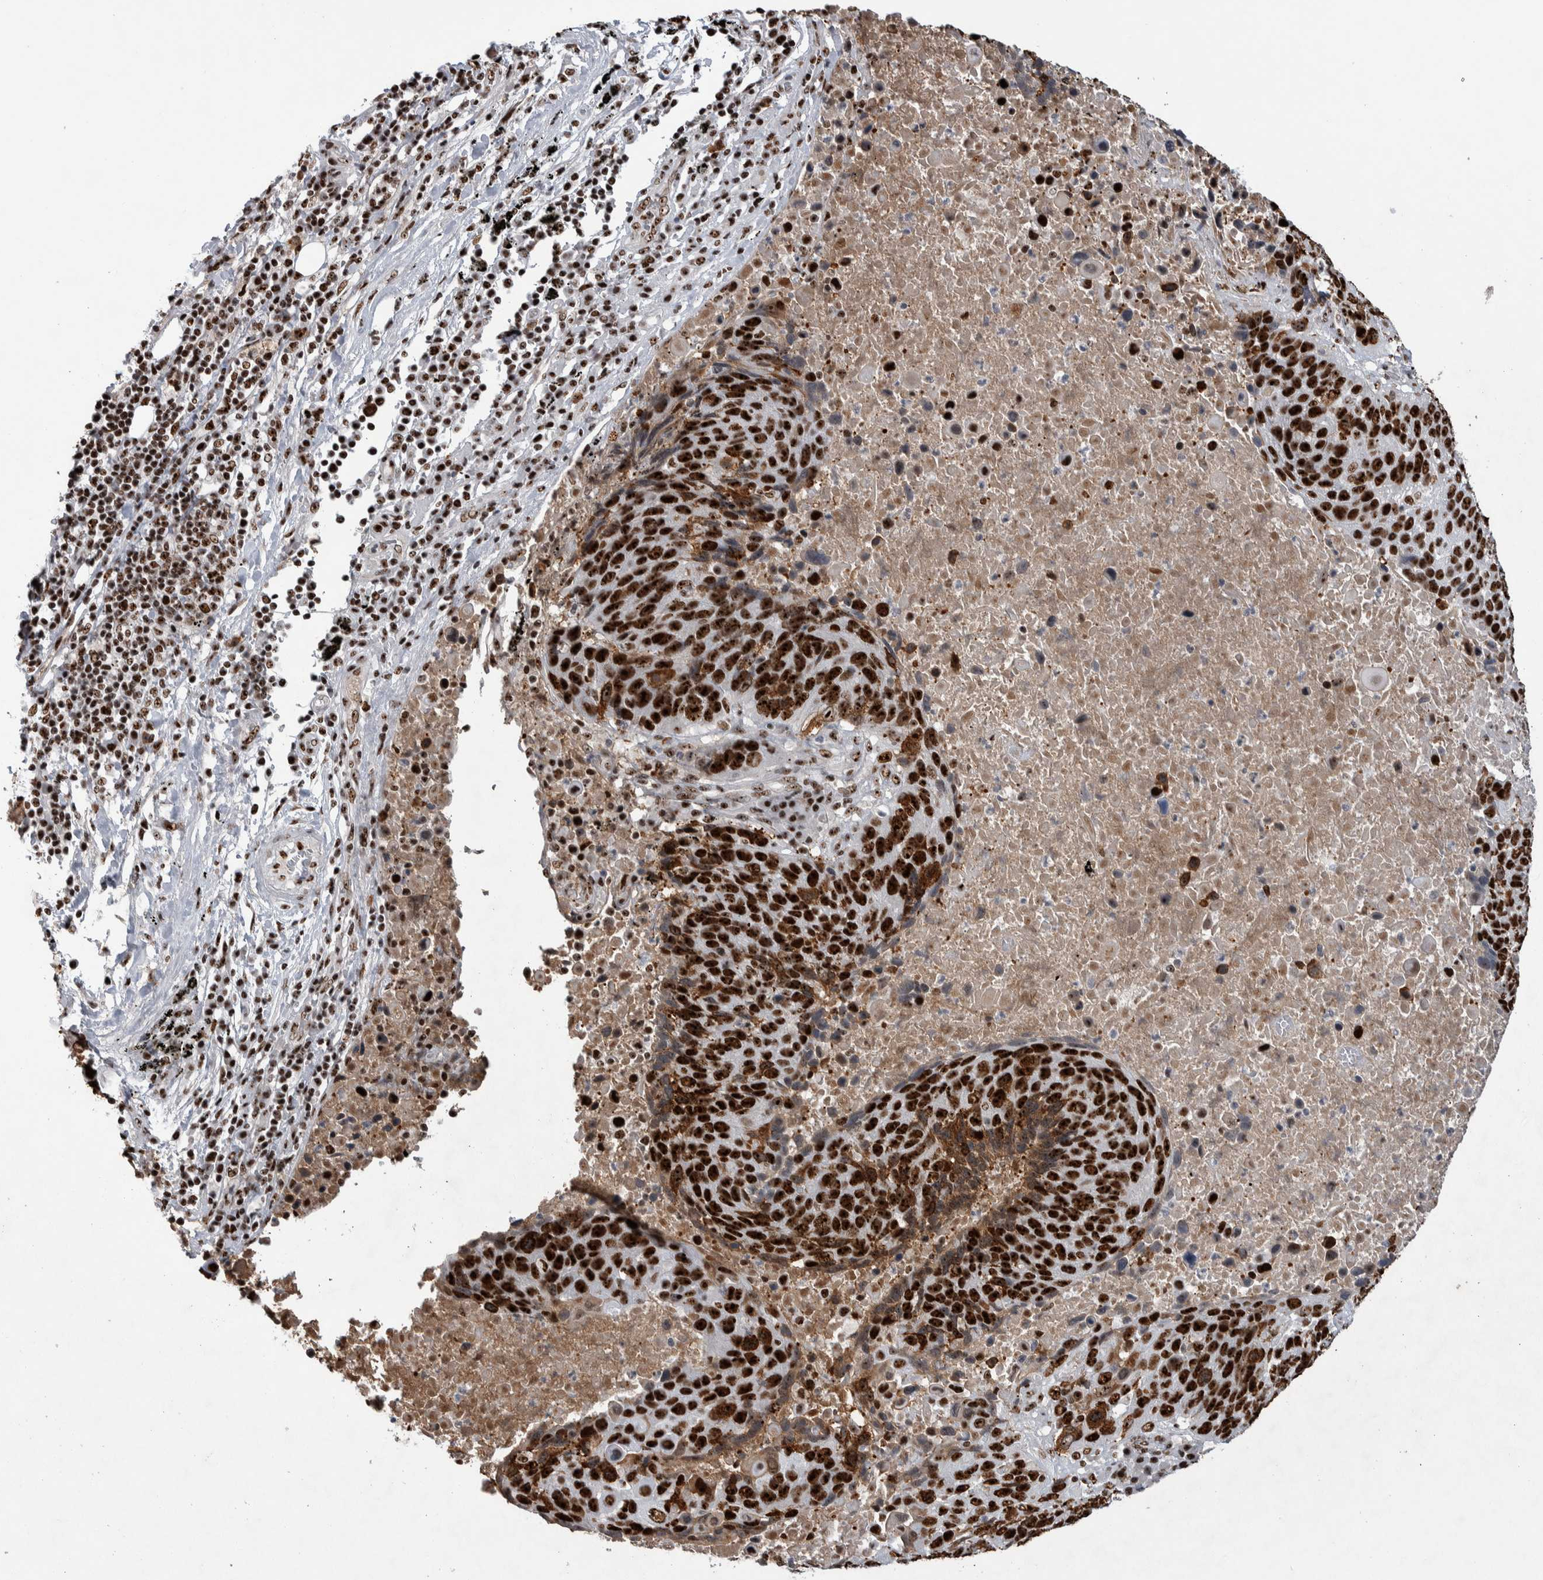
{"staining": {"intensity": "strong", "quantity": ">75%", "location": "nuclear"}, "tissue": "lung cancer", "cell_type": "Tumor cells", "image_type": "cancer", "snomed": [{"axis": "morphology", "description": "Squamous cell carcinoma, NOS"}, {"axis": "topography", "description": "Lung"}], "caption": "Lung squamous cell carcinoma stained with IHC demonstrates strong nuclear staining in approximately >75% of tumor cells.", "gene": "NCL", "patient": {"sex": "male", "age": 66}}